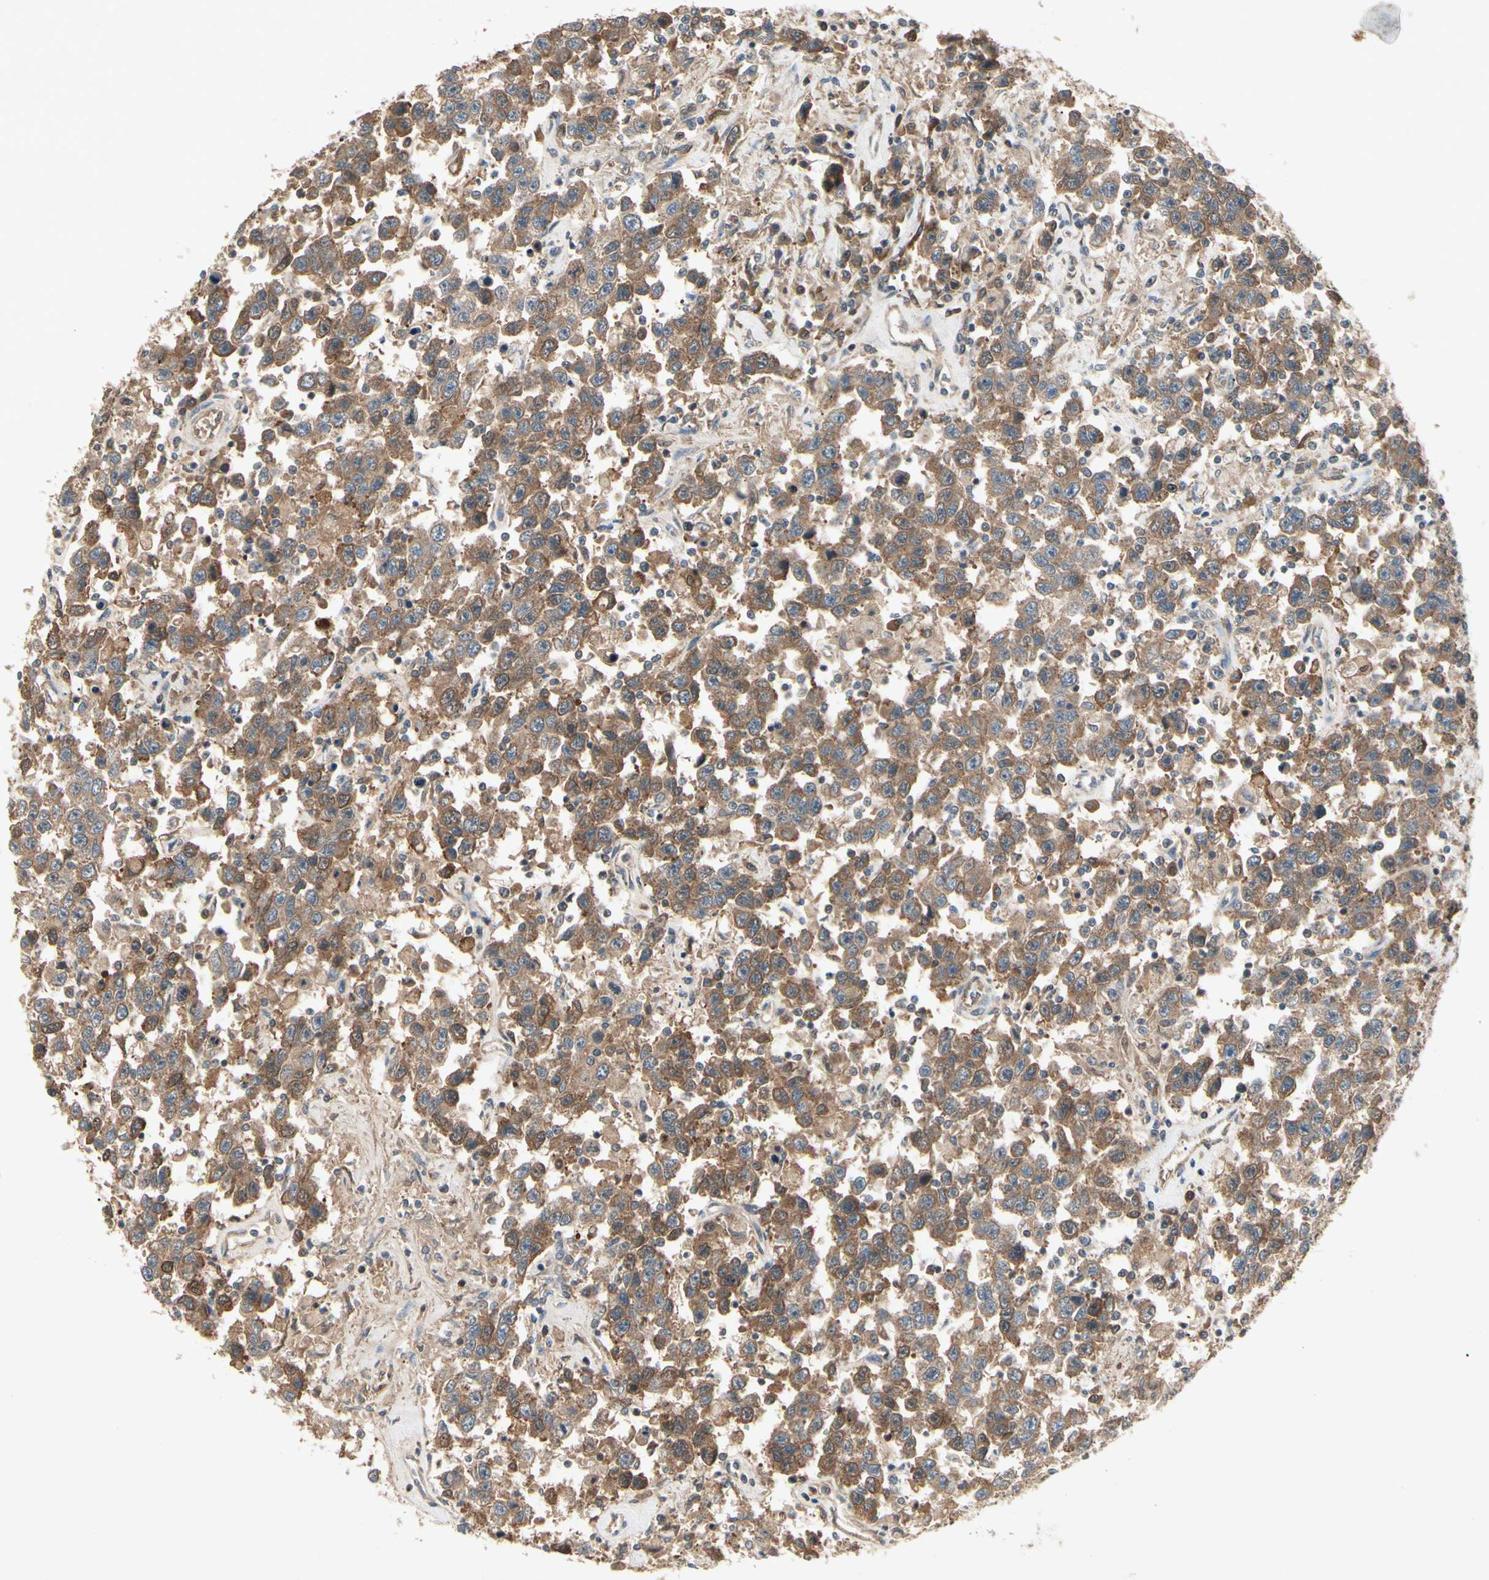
{"staining": {"intensity": "moderate", "quantity": ">75%", "location": "cytoplasmic/membranous"}, "tissue": "testis cancer", "cell_type": "Tumor cells", "image_type": "cancer", "snomed": [{"axis": "morphology", "description": "Seminoma, NOS"}, {"axis": "topography", "description": "Testis"}], "caption": "Seminoma (testis) stained for a protein demonstrates moderate cytoplasmic/membranous positivity in tumor cells.", "gene": "RNF14", "patient": {"sex": "male", "age": 41}}